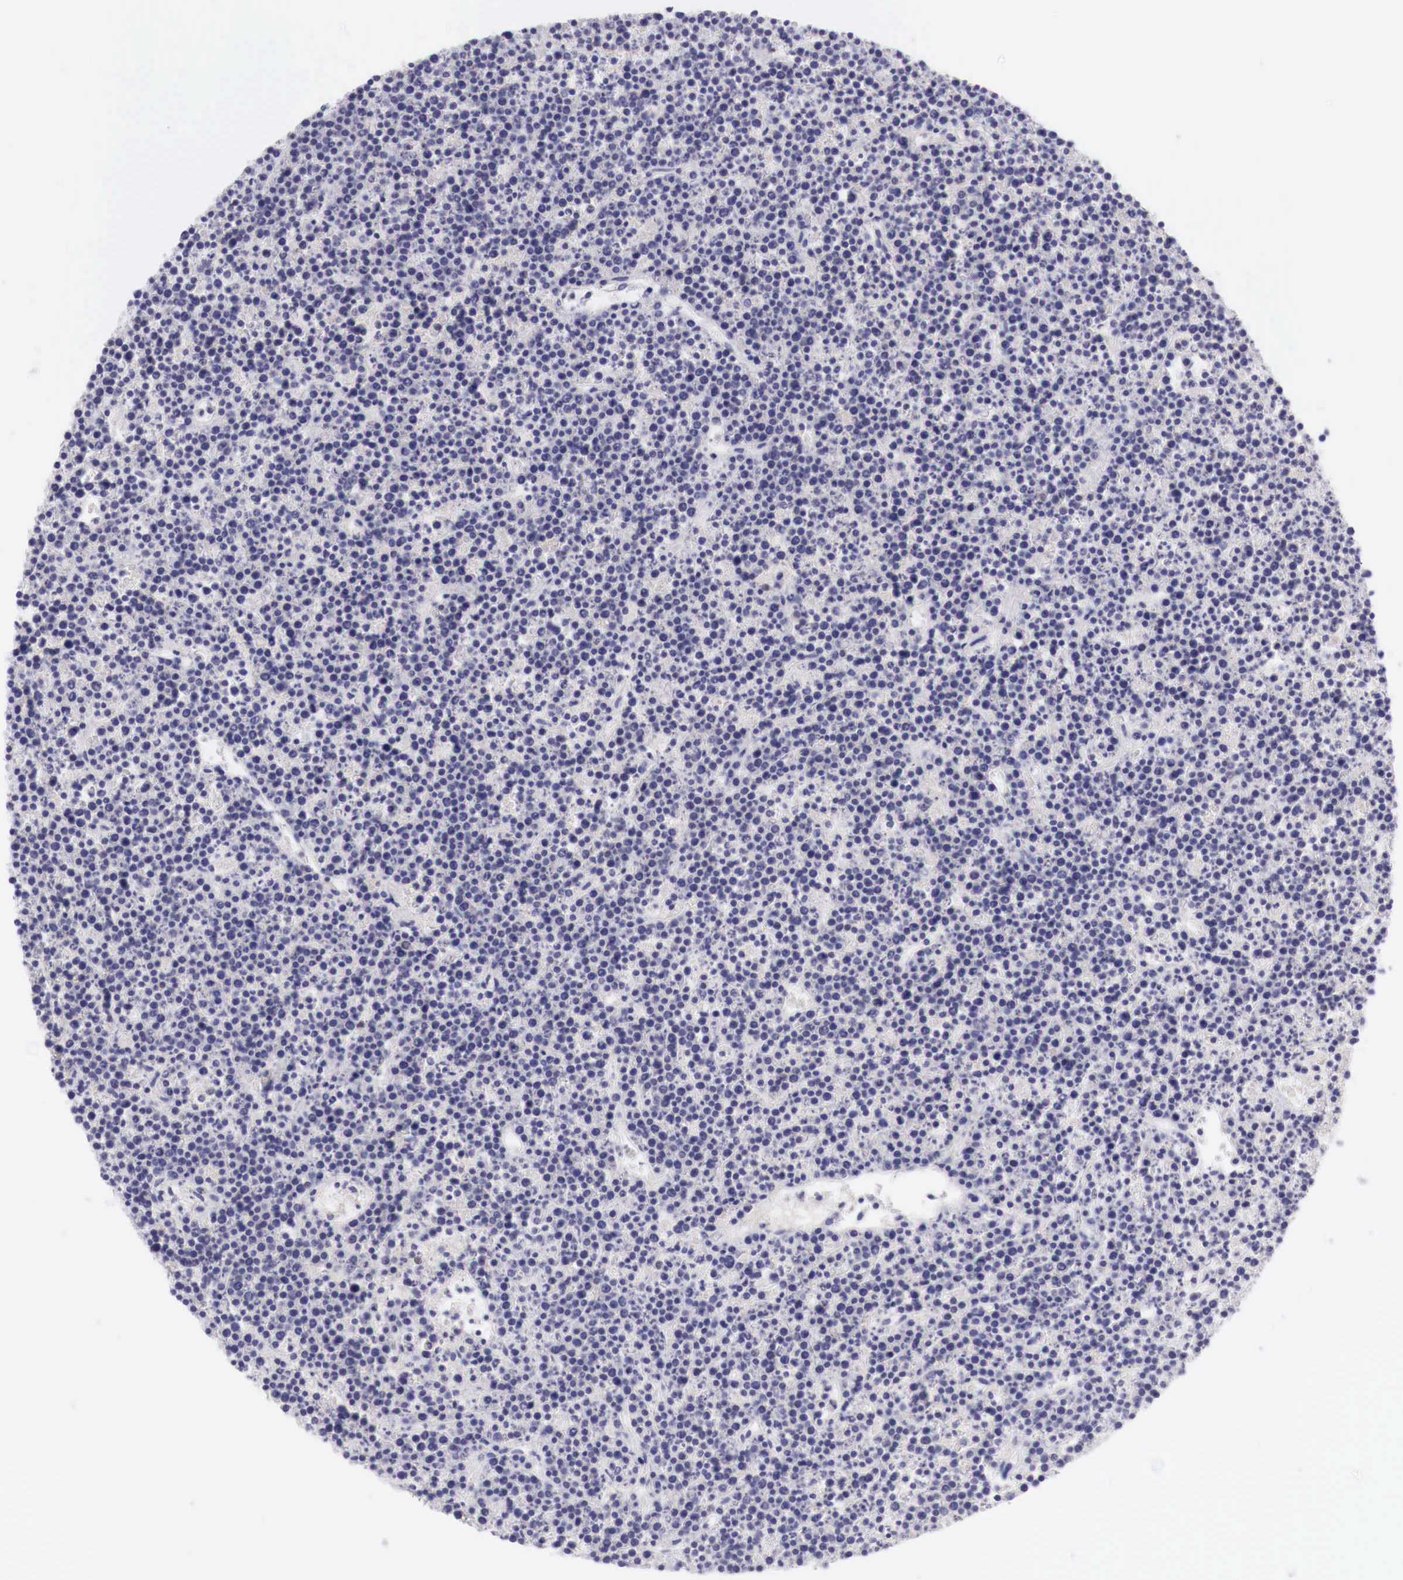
{"staining": {"intensity": "negative", "quantity": "none", "location": "none"}, "tissue": "lymphoma", "cell_type": "Tumor cells", "image_type": "cancer", "snomed": [{"axis": "morphology", "description": "Malignant lymphoma, non-Hodgkin's type, High grade"}, {"axis": "topography", "description": "Ovary"}], "caption": "This micrograph is of high-grade malignant lymphoma, non-Hodgkin's type stained with IHC to label a protein in brown with the nuclei are counter-stained blue. There is no expression in tumor cells.", "gene": "BCL6", "patient": {"sex": "female", "age": 56}}